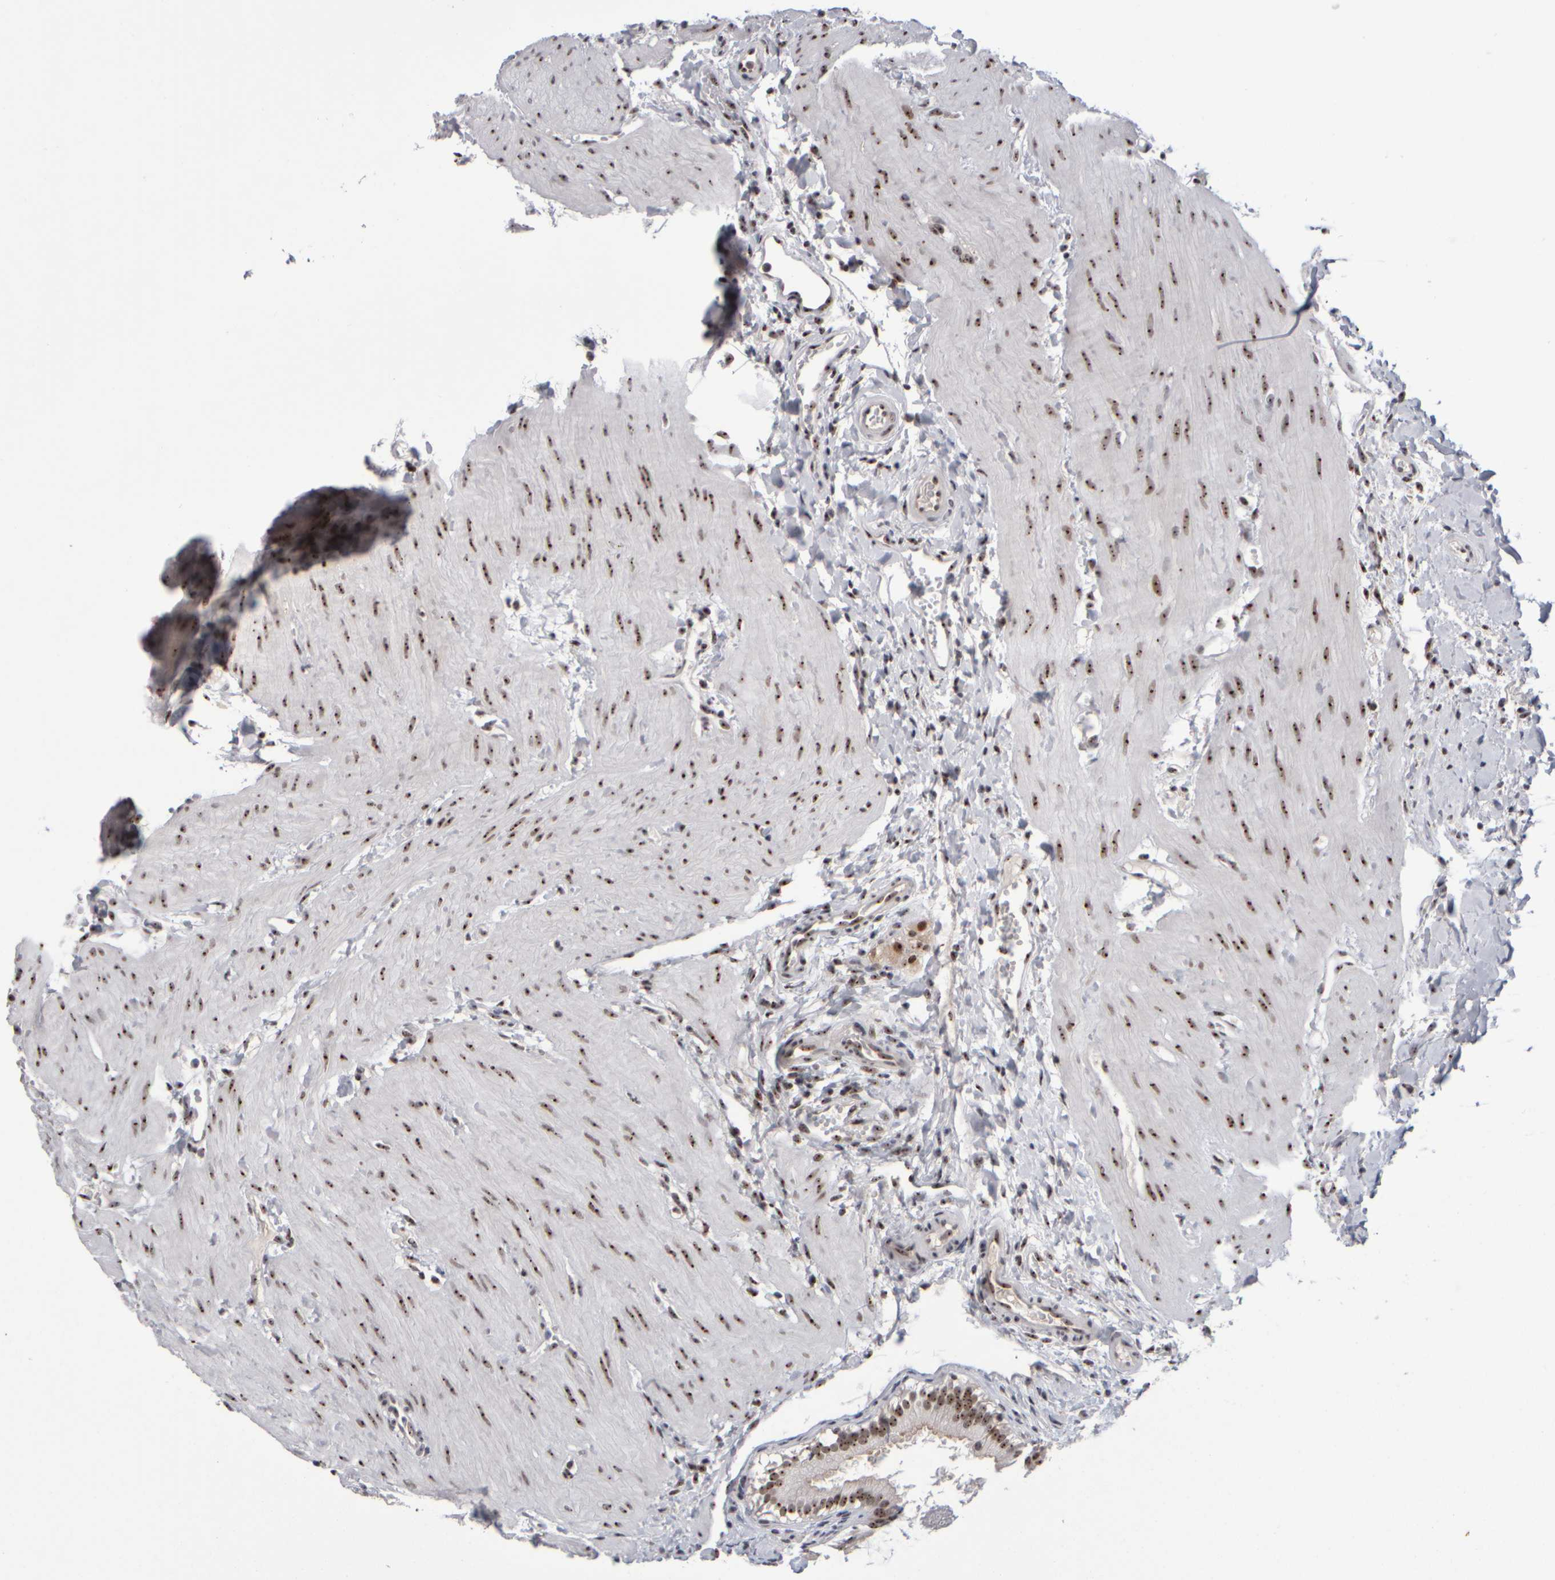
{"staining": {"intensity": "moderate", "quantity": ">75%", "location": "nuclear"}, "tissue": "gallbladder", "cell_type": "Glandular cells", "image_type": "normal", "snomed": [{"axis": "morphology", "description": "Normal tissue, NOS"}, {"axis": "topography", "description": "Gallbladder"}], "caption": "Human gallbladder stained with a brown dye reveals moderate nuclear positive staining in about >75% of glandular cells.", "gene": "SURF6", "patient": {"sex": "female", "age": 26}}